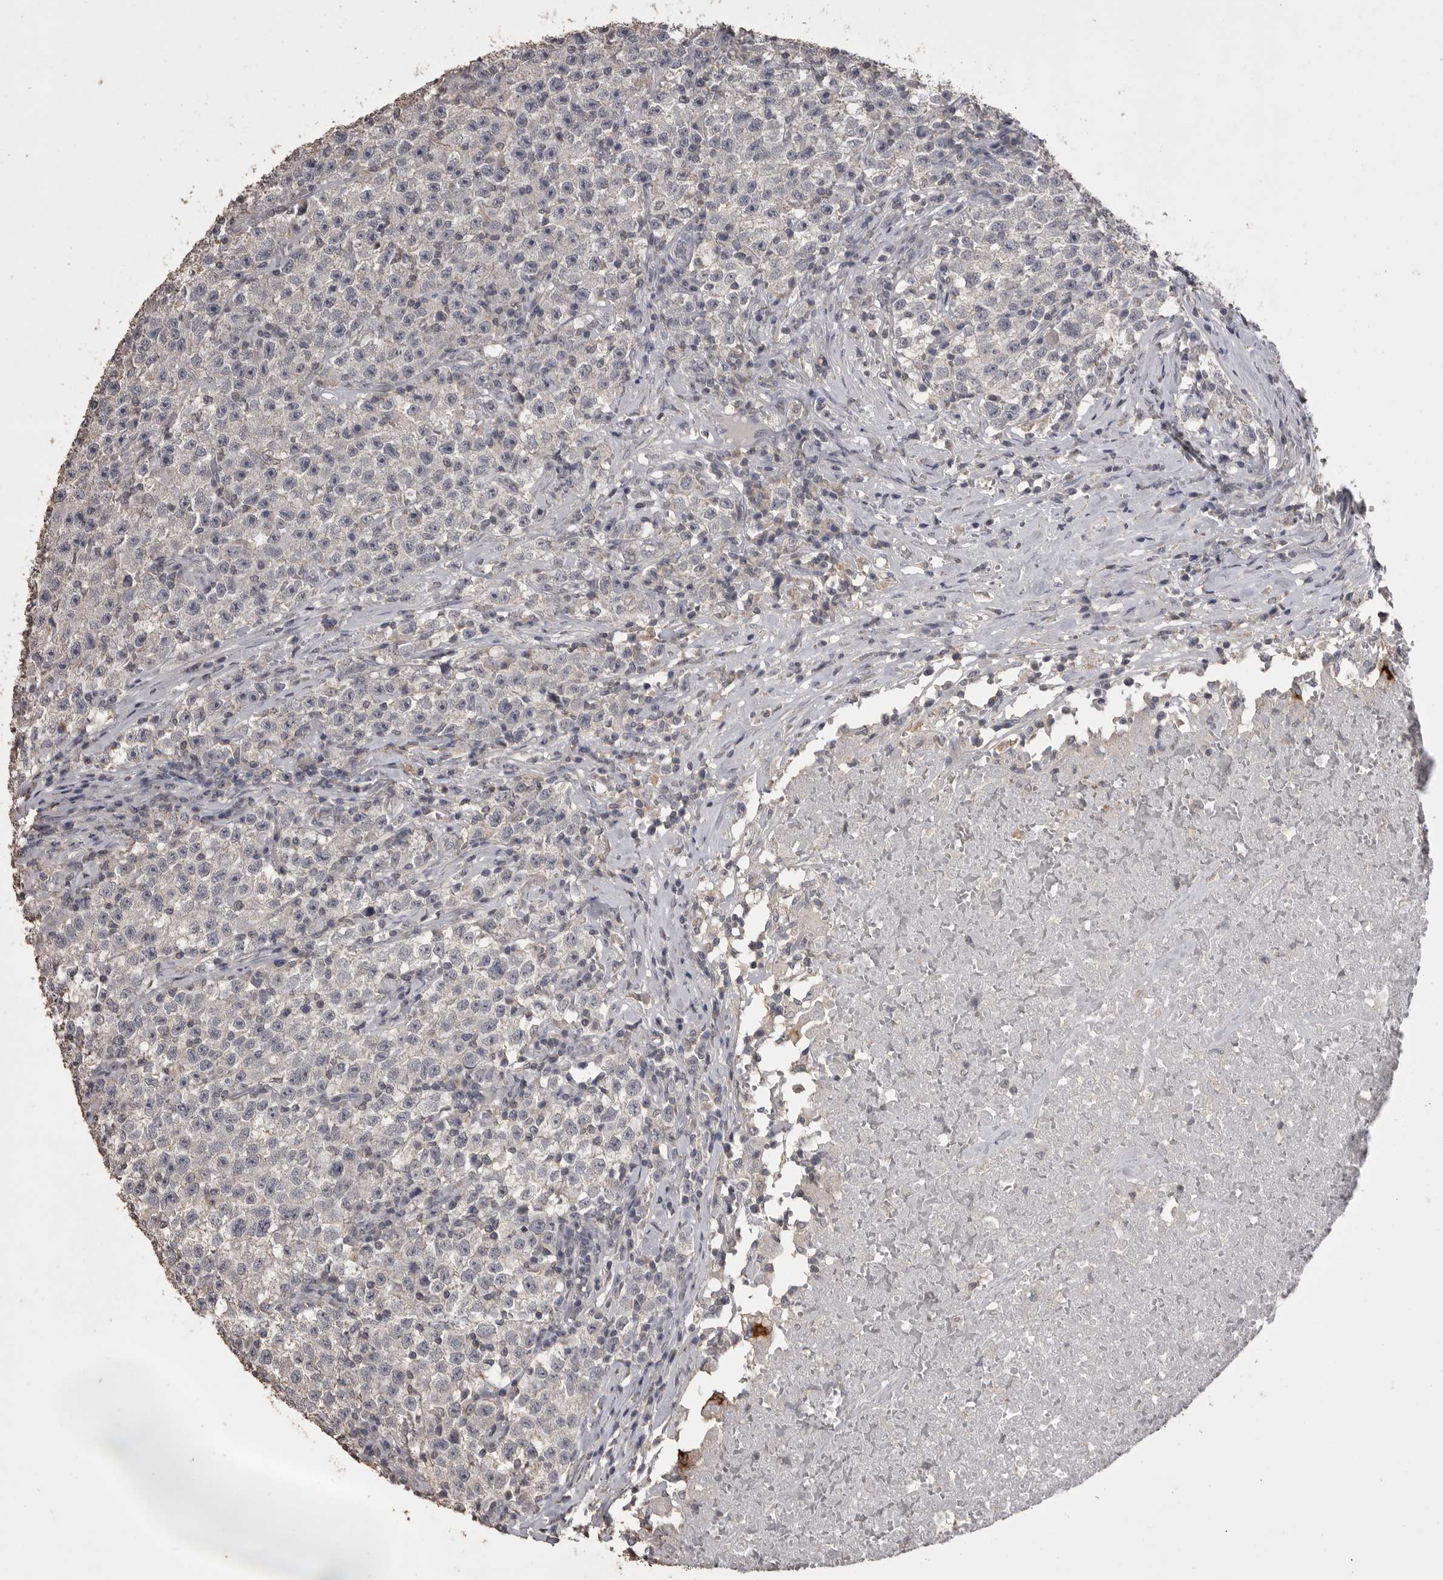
{"staining": {"intensity": "negative", "quantity": "none", "location": "none"}, "tissue": "testis cancer", "cell_type": "Tumor cells", "image_type": "cancer", "snomed": [{"axis": "morphology", "description": "Seminoma, NOS"}, {"axis": "topography", "description": "Testis"}], "caption": "High magnification brightfield microscopy of testis cancer stained with DAB (brown) and counterstained with hematoxylin (blue): tumor cells show no significant staining.", "gene": "MMP7", "patient": {"sex": "male", "age": 22}}